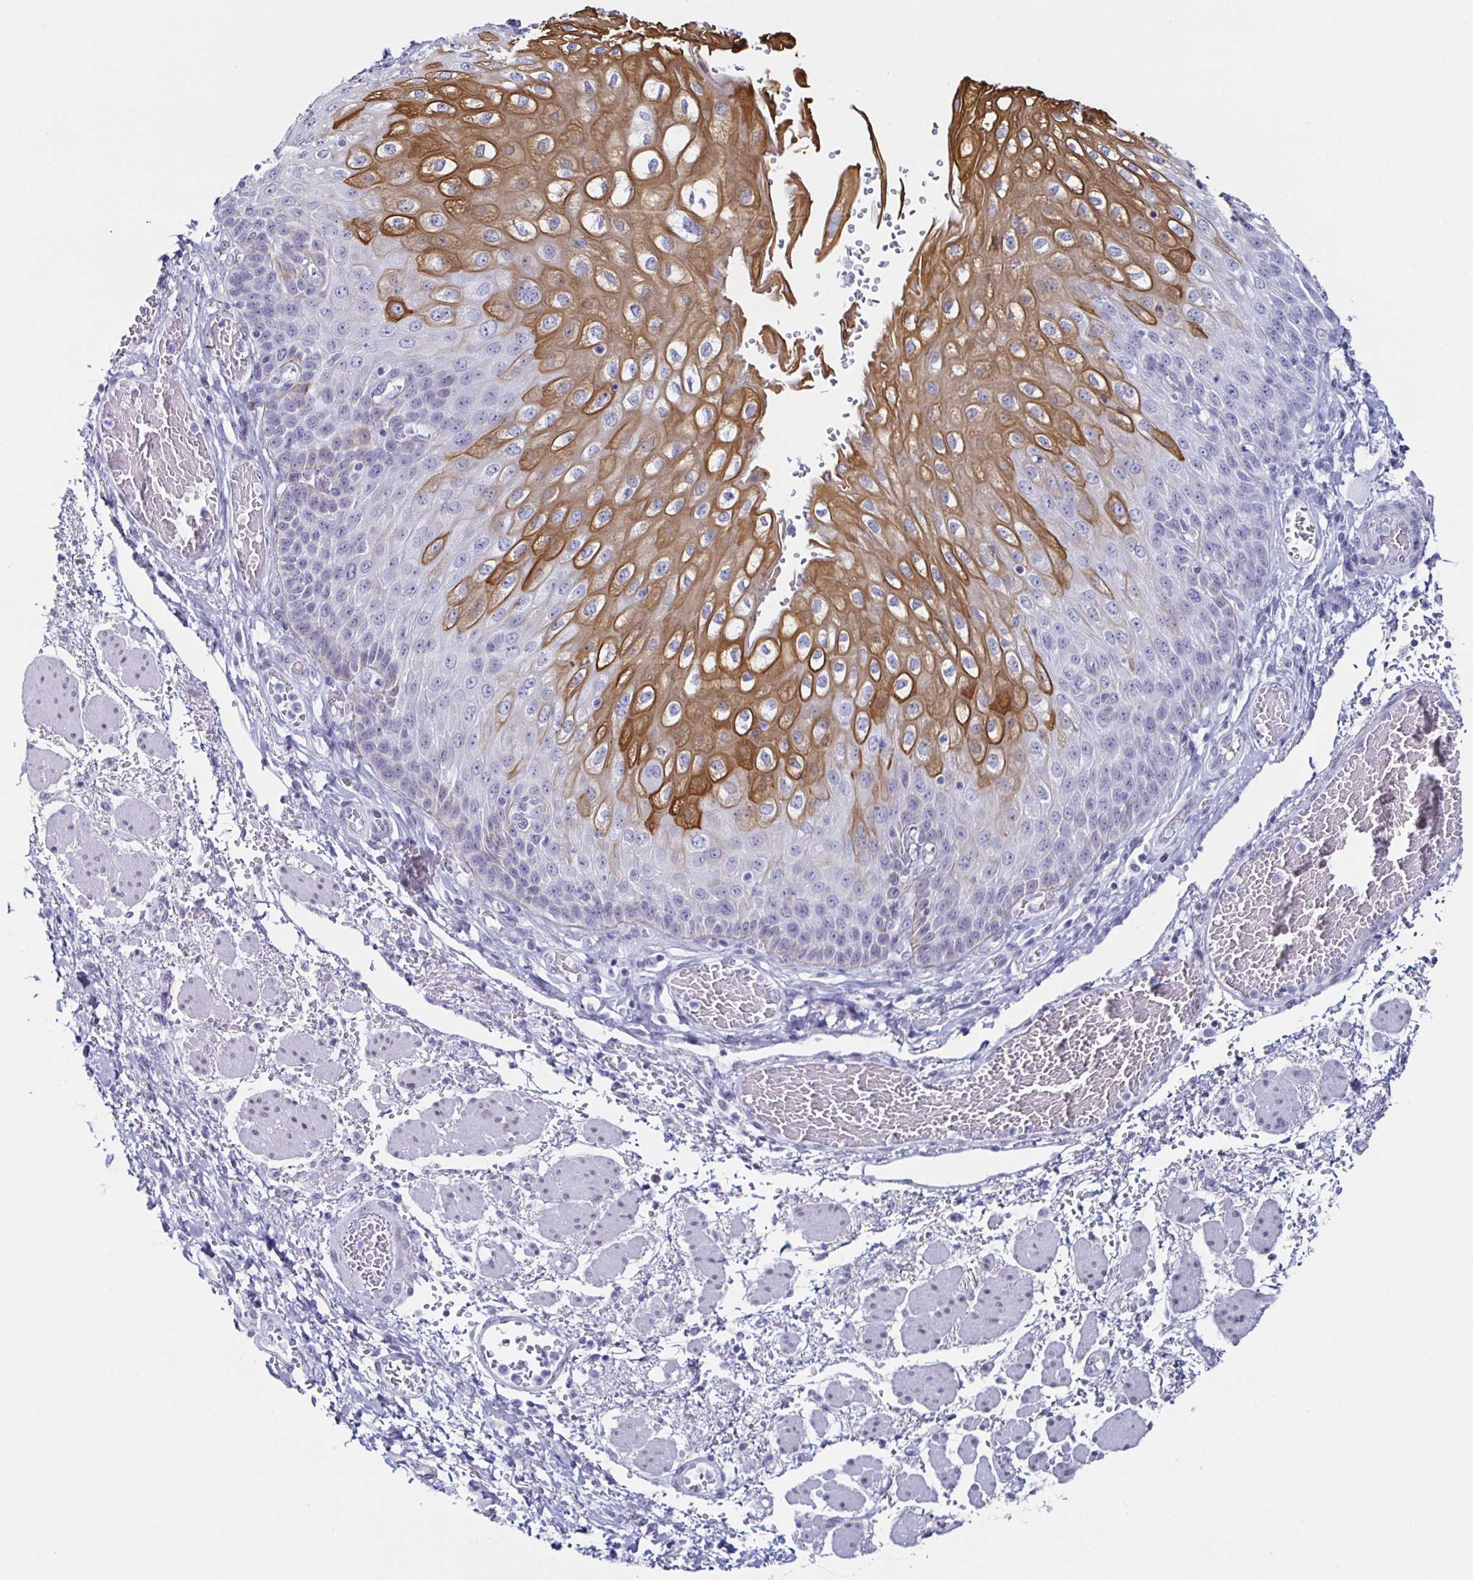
{"staining": {"intensity": "moderate", "quantity": "25%-75%", "location": "cytoplasmic/membranous"}, "tissue": "esophagus", "cell_type": "Squamous epithelial cells", "image_type": "normal", "snomed": [{"axis": "morphology", "description": "Normal tissue, NOS"}, {"axis": "morphology", "description": "Adenocarcinoma, NOS"}, {"axis": "topography", "description": "Esophagus"}], "caption": "This is a micrograph of IHC staining of normal esophagus, which shows moderate expression in the cytoplasmic/membranous of squamous epithelial cells.", "gene": "KRT4", "patient": {"sex": "male", "age": 81}}